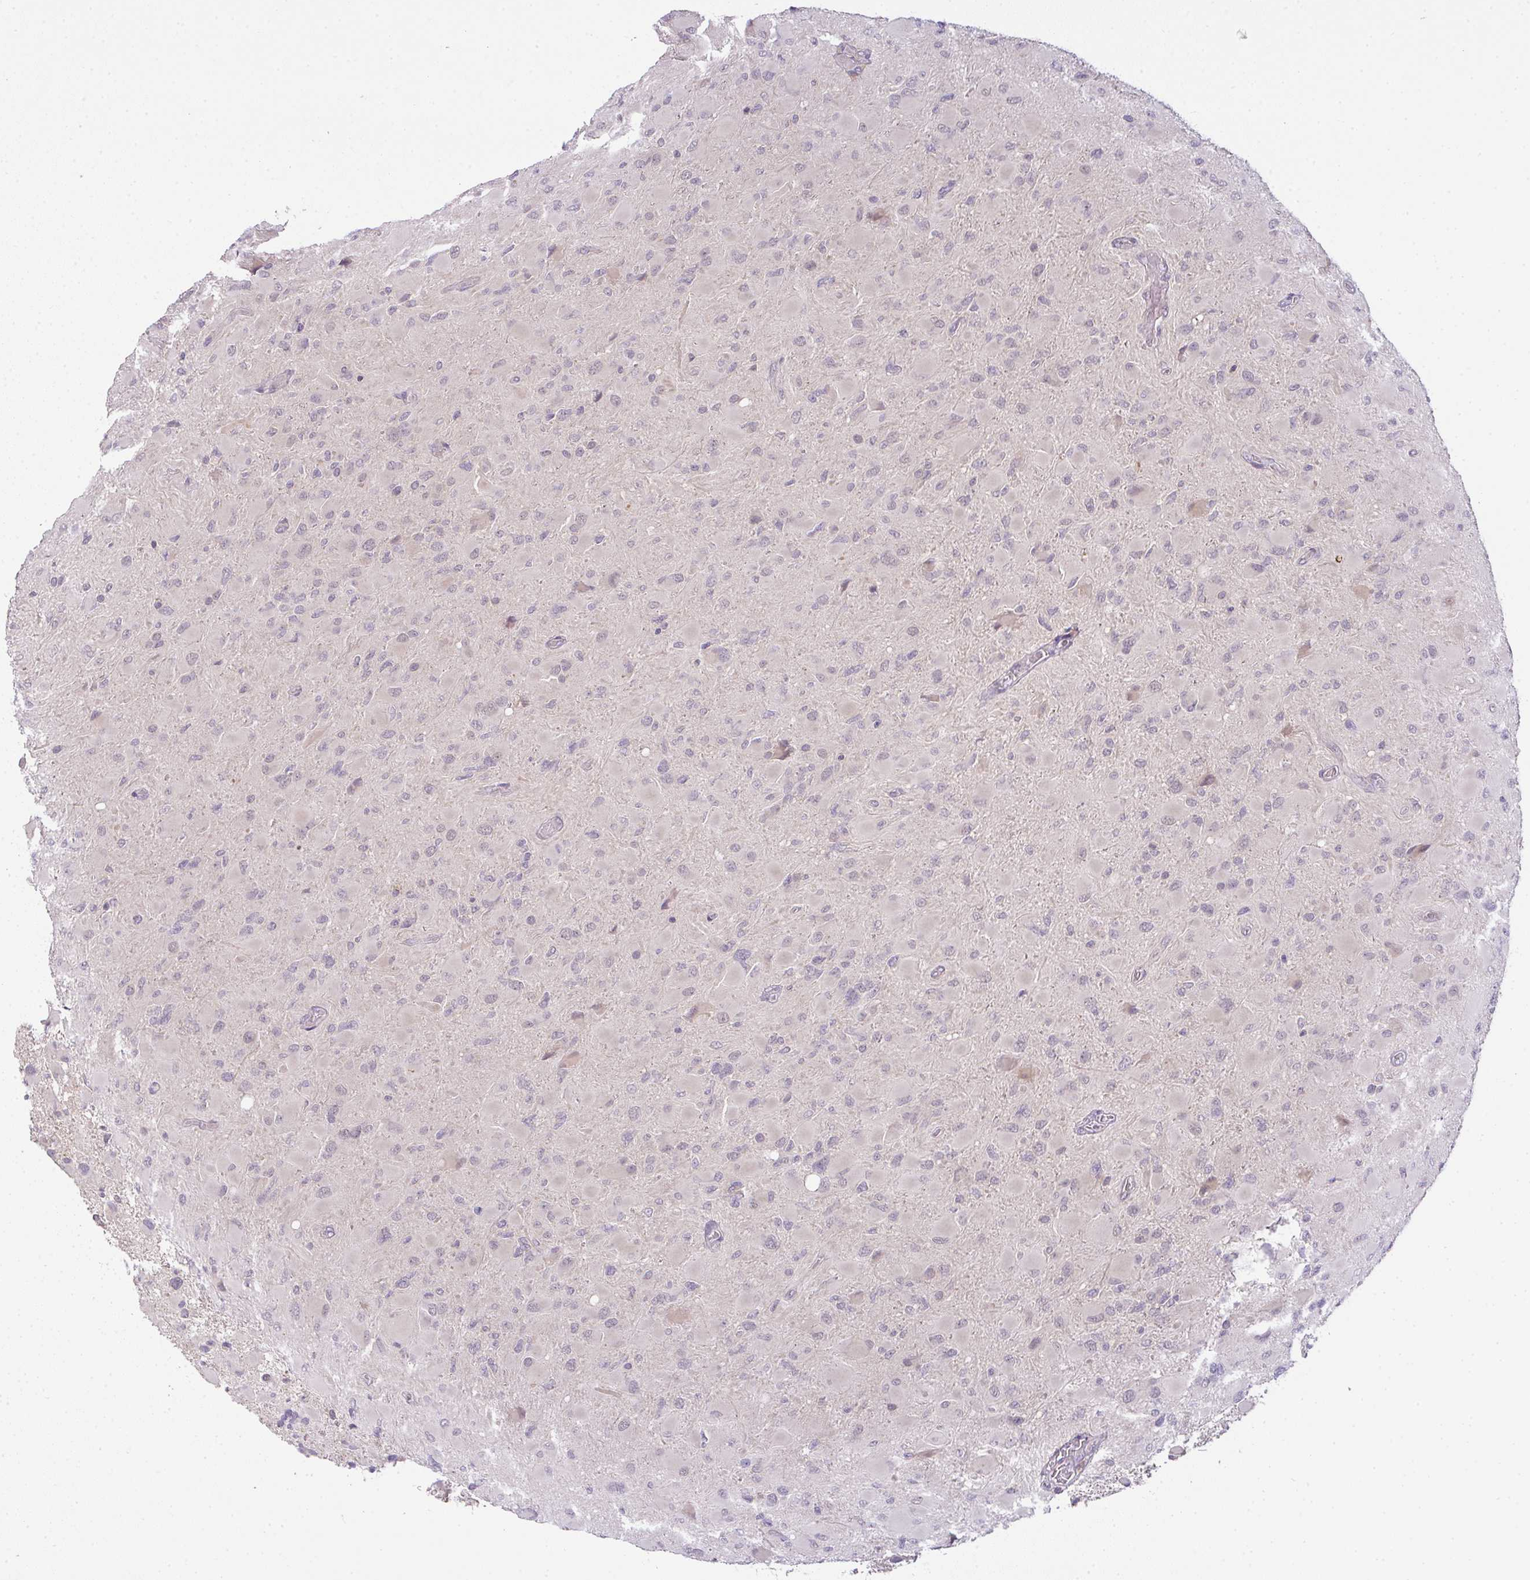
{"staining": {"intensity": "negative", "quantity": "none", "location": "none"}, "tissue": "glioma", "cell_type": "Tumor cells", "image_type": "cancer", "snomed": [{"axis": "morphology", "description": "Glioma, malignant, High grade"}, {"axis": "topography", "description": "Cerebral cortex"}], "caption": "A high-resolution histopathology image shows IHC staining of malignant glioma (high-grade), which reveals no significant positivity in tumor cells. The staining was performed using DAB (3,3'-diaminobenzidine) to visualize the protein expression in brown, while the nuclei were stained in blue with hematoxylin (Magnification: 20x).", "gene": "CSE1L", "patient": {"sex": "female", "age": 36}}